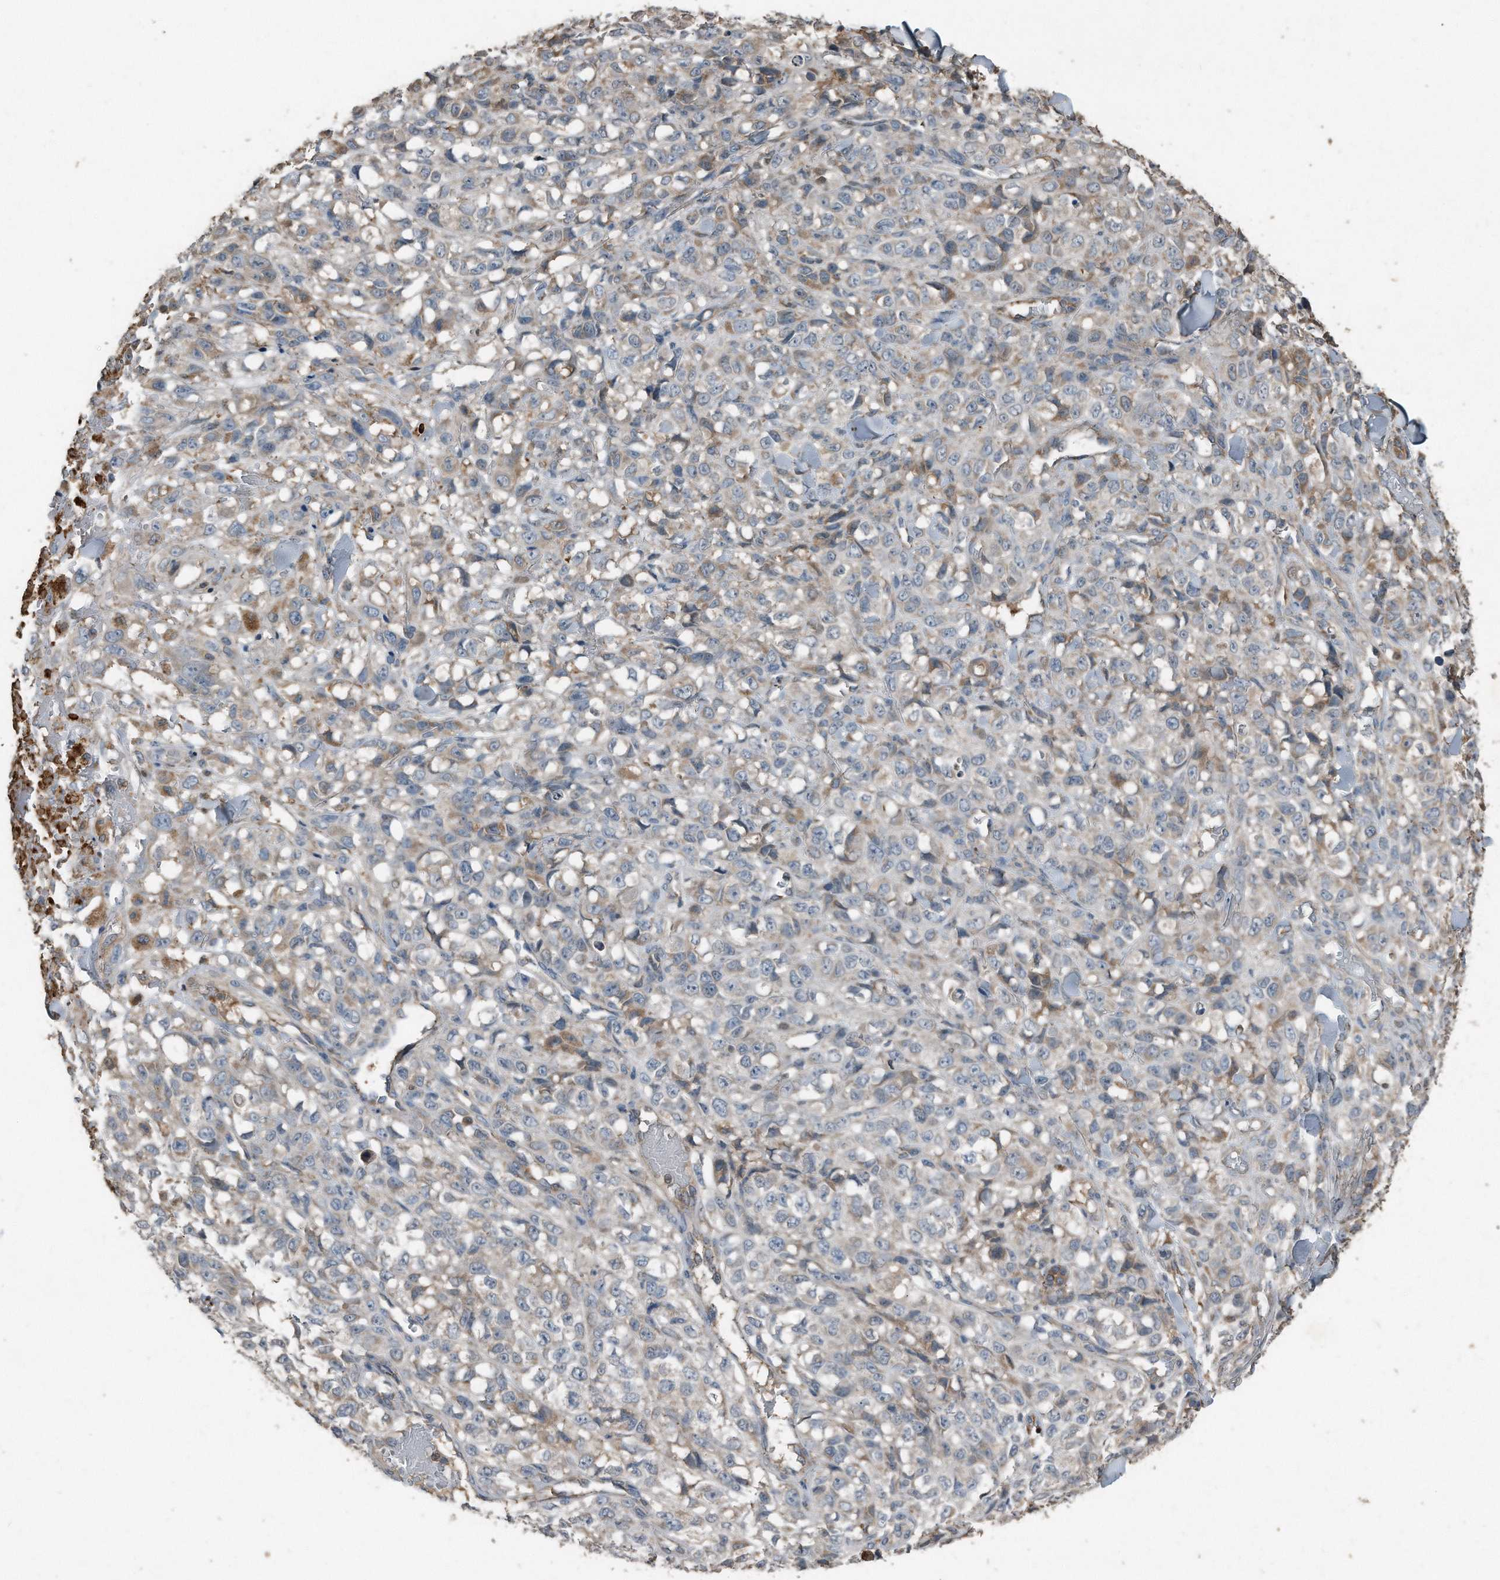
{"staining": {"intensity": "negative", "quantity": "none", "location": "none"}, "tissue": "melanoma", "cell_type": "Tumor cells", "image_type": "cancer", "snomed": [{"axis": "morphology", "description": "Malignant melanoma, Metastatic site"}, {"axis": "topography", "description": "Skin"}], "caption": "The IHC image has no significant staining in tumor cells of melanoma tissue.", "gene": "C9", "patient": {"sex": "female", "age": 72}}